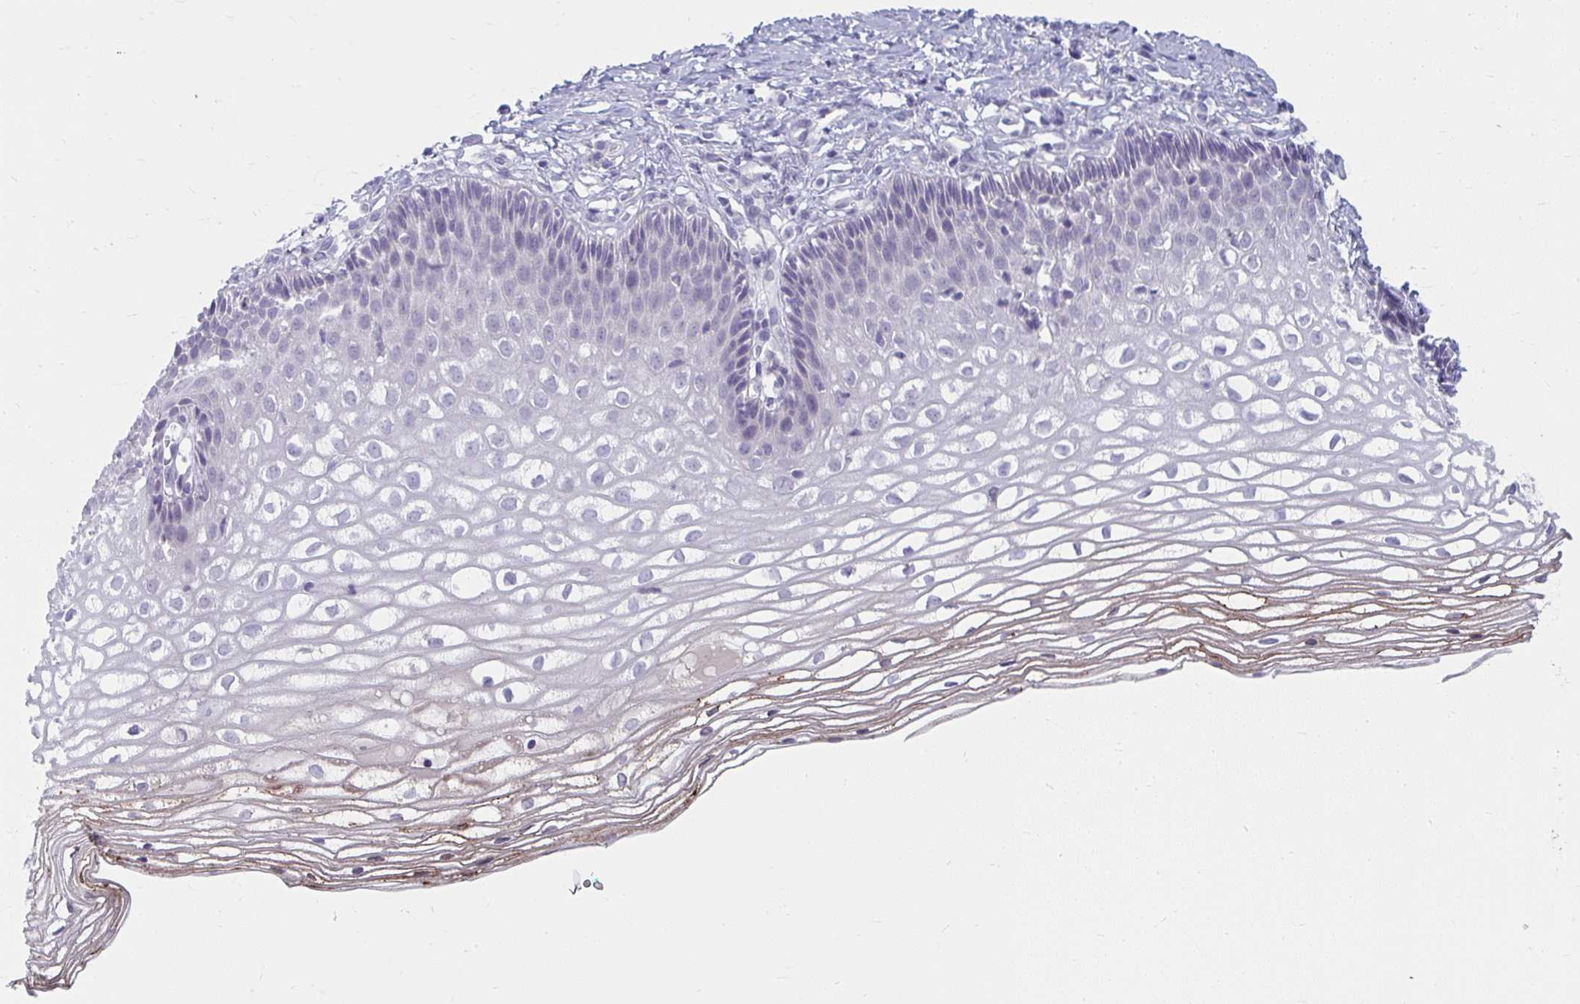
{"staining": {"intensity": "negative", "quantity": "none", "location": "none"}, "tissue": "cervix", "cell_type": "Glandular cells", "image_type": "normal", "snomed": [{"axis": "morphology", "description": "Normal tissue, NOS"}, {"axis": "topography", "description": "Cervix"}], "caption": "Immunohistochemical staining of unremarkable cervix exhibits no significant expression in glandular cells.", "gene": "UGT3A2", "patient": {"sex": "female", "age": 36}}